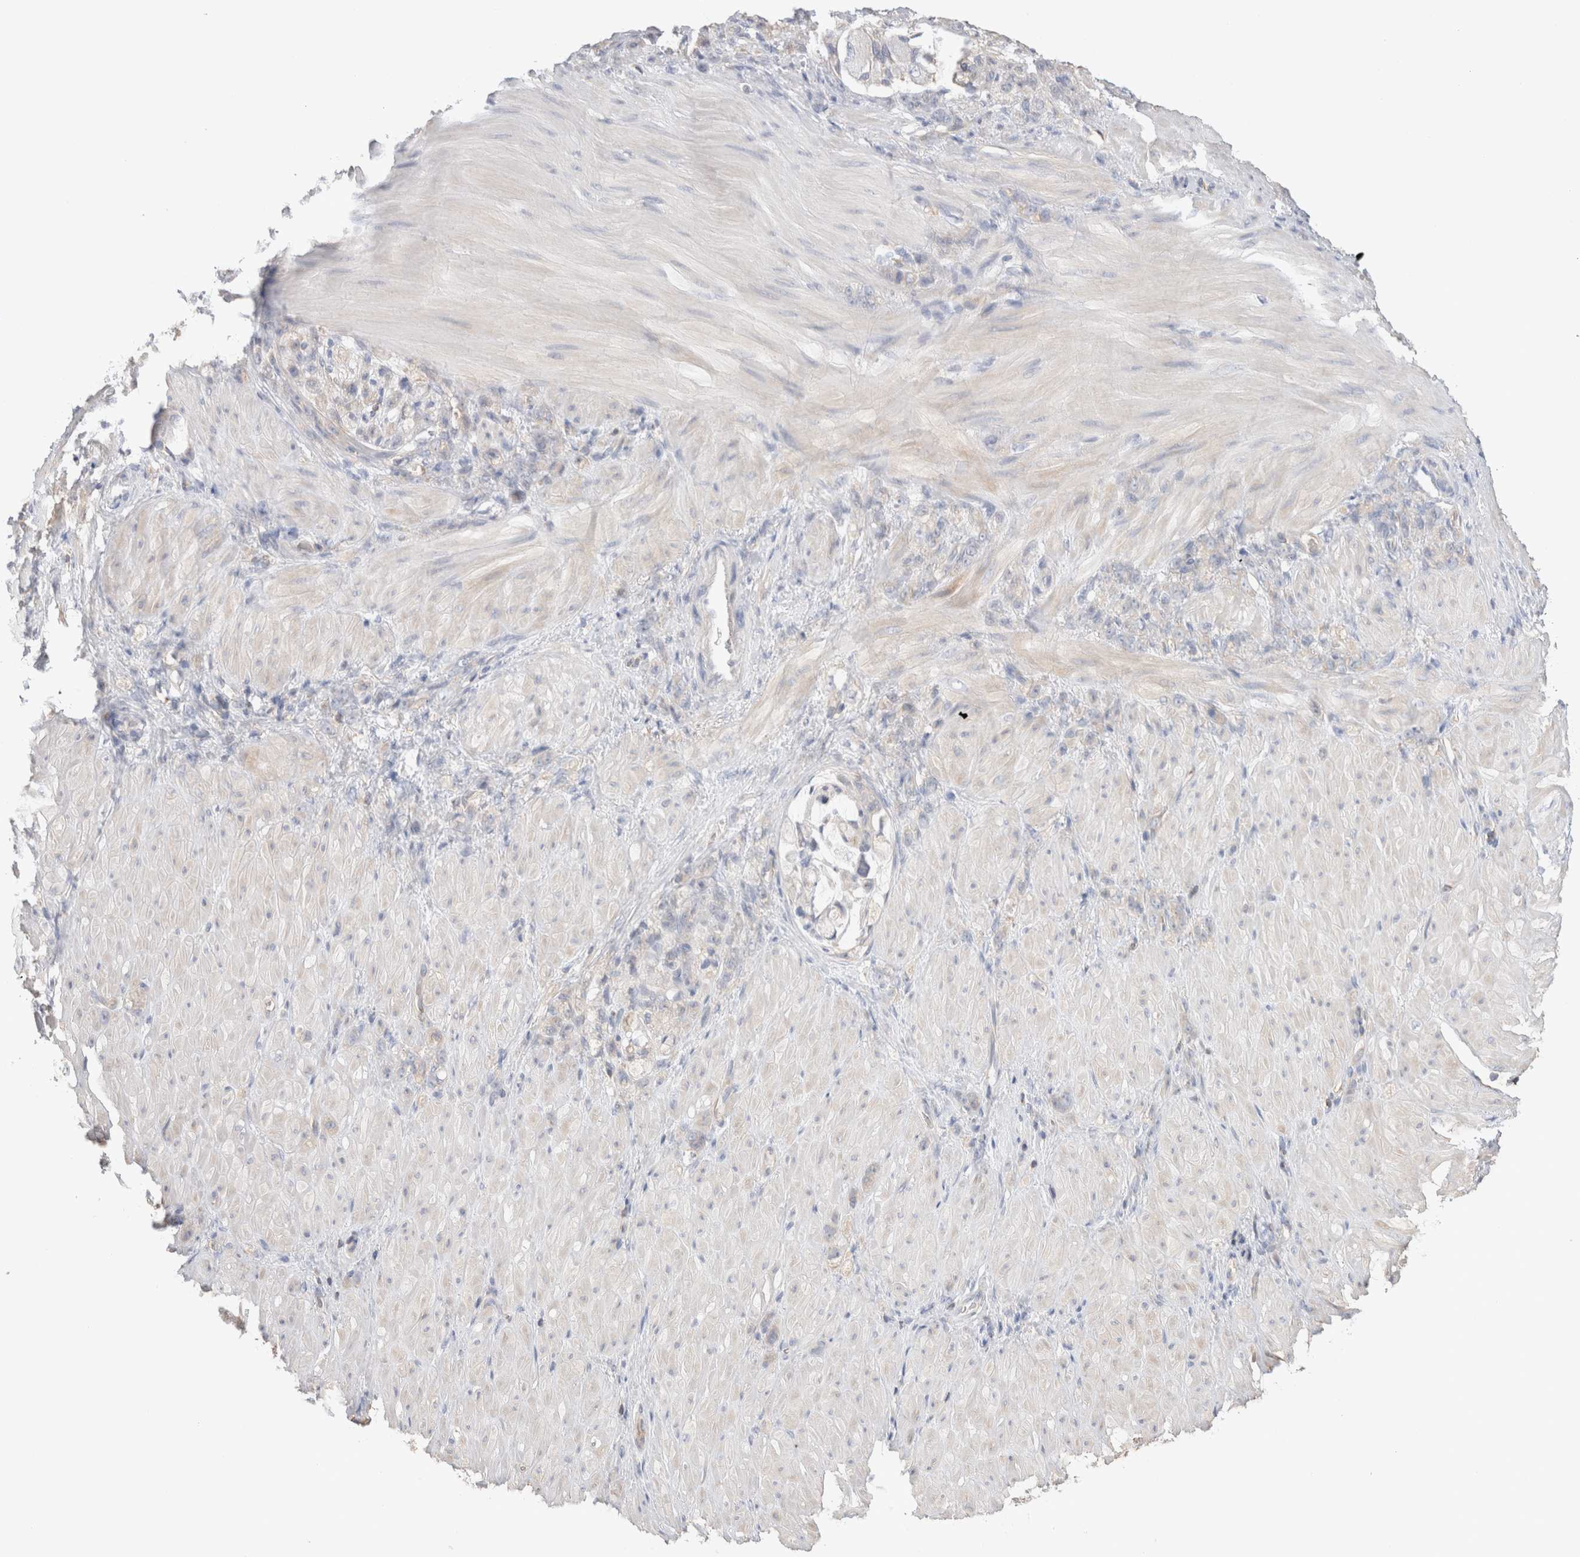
{"staining": {"intensity": "negative", "quantity": "none", "location": "none"}, "tissue": "stomach cancer", "cell_type": "Tumor cells", "image_type": "cancer", "snomed": [{"axis": "morphology", "description": "Normal tissue, NOS"}, {"axis": "morphology", "description": "Adenocarcinoma, NOS"}, {"axis": "topography", "description": "Stomach"}], "caption": "Human stomach cancer stained for a protein using IHC exhibits no staining in tumor cells.", "gene": "CAPN2", "patient": {"sex": "male", "age": 82}}